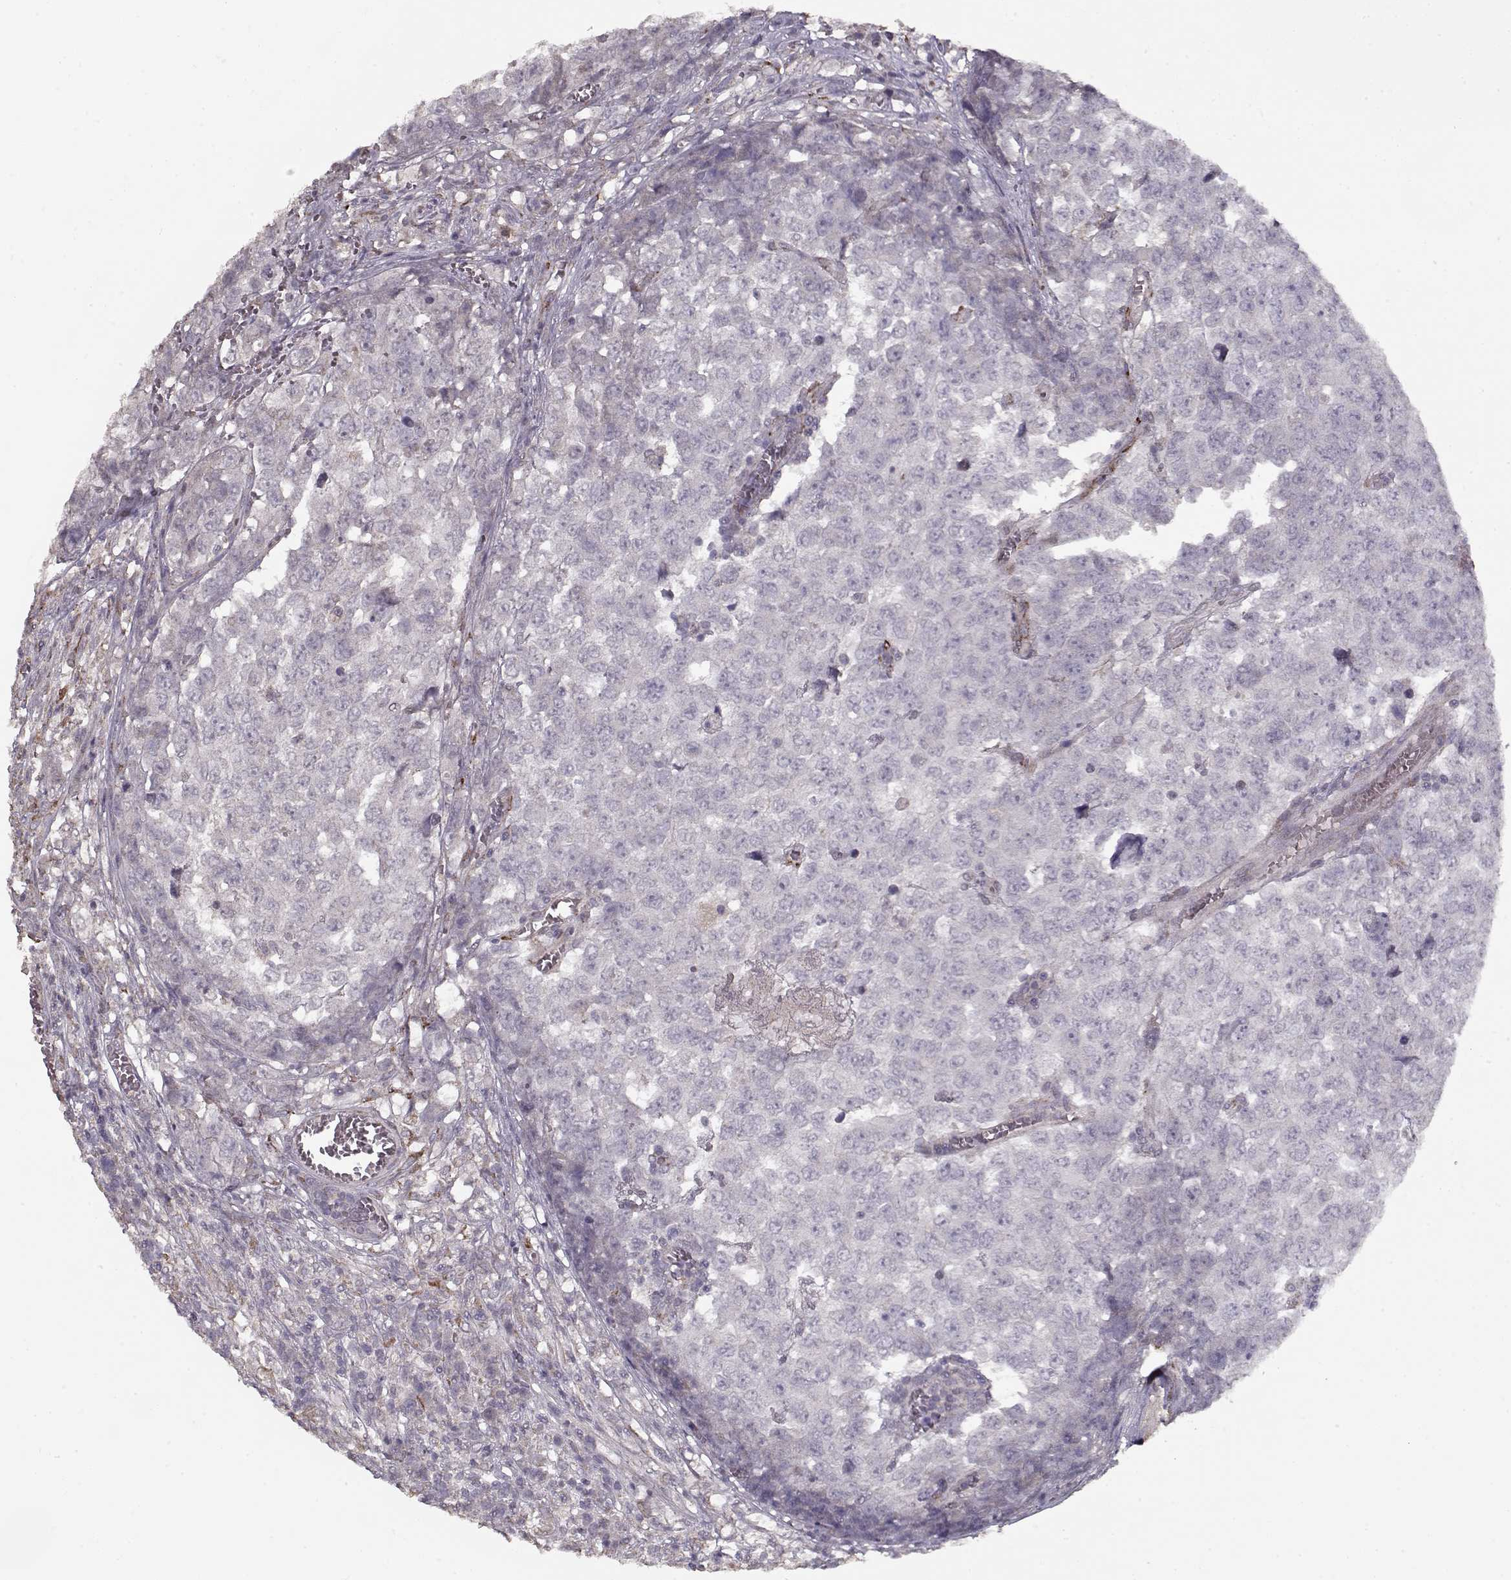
{"staining": {"intensity": "negative", "quantity": "none", "location": "none"}, "tissue": "testis cancer", "cell_type": "Tumor cells", "image_type": "cancer", "snomed": [{"axis": "morphology", "description": "Carcinoma, Embryonal, NOS"}, {"axis": "topography", "description": "Testis"}], "caption": "Protein analysis of testis cancer demonstrates no significant positivity in tumor cells. The staining was performed using DAB (3,3'-diaminobenzidine) to visualize the protein expression in brown, while the nuclei were stained in blue with hematoxylin (Magnification: 20x).", "gene": "LAMA2", "patient": {"sex": "male", "age": 23}}